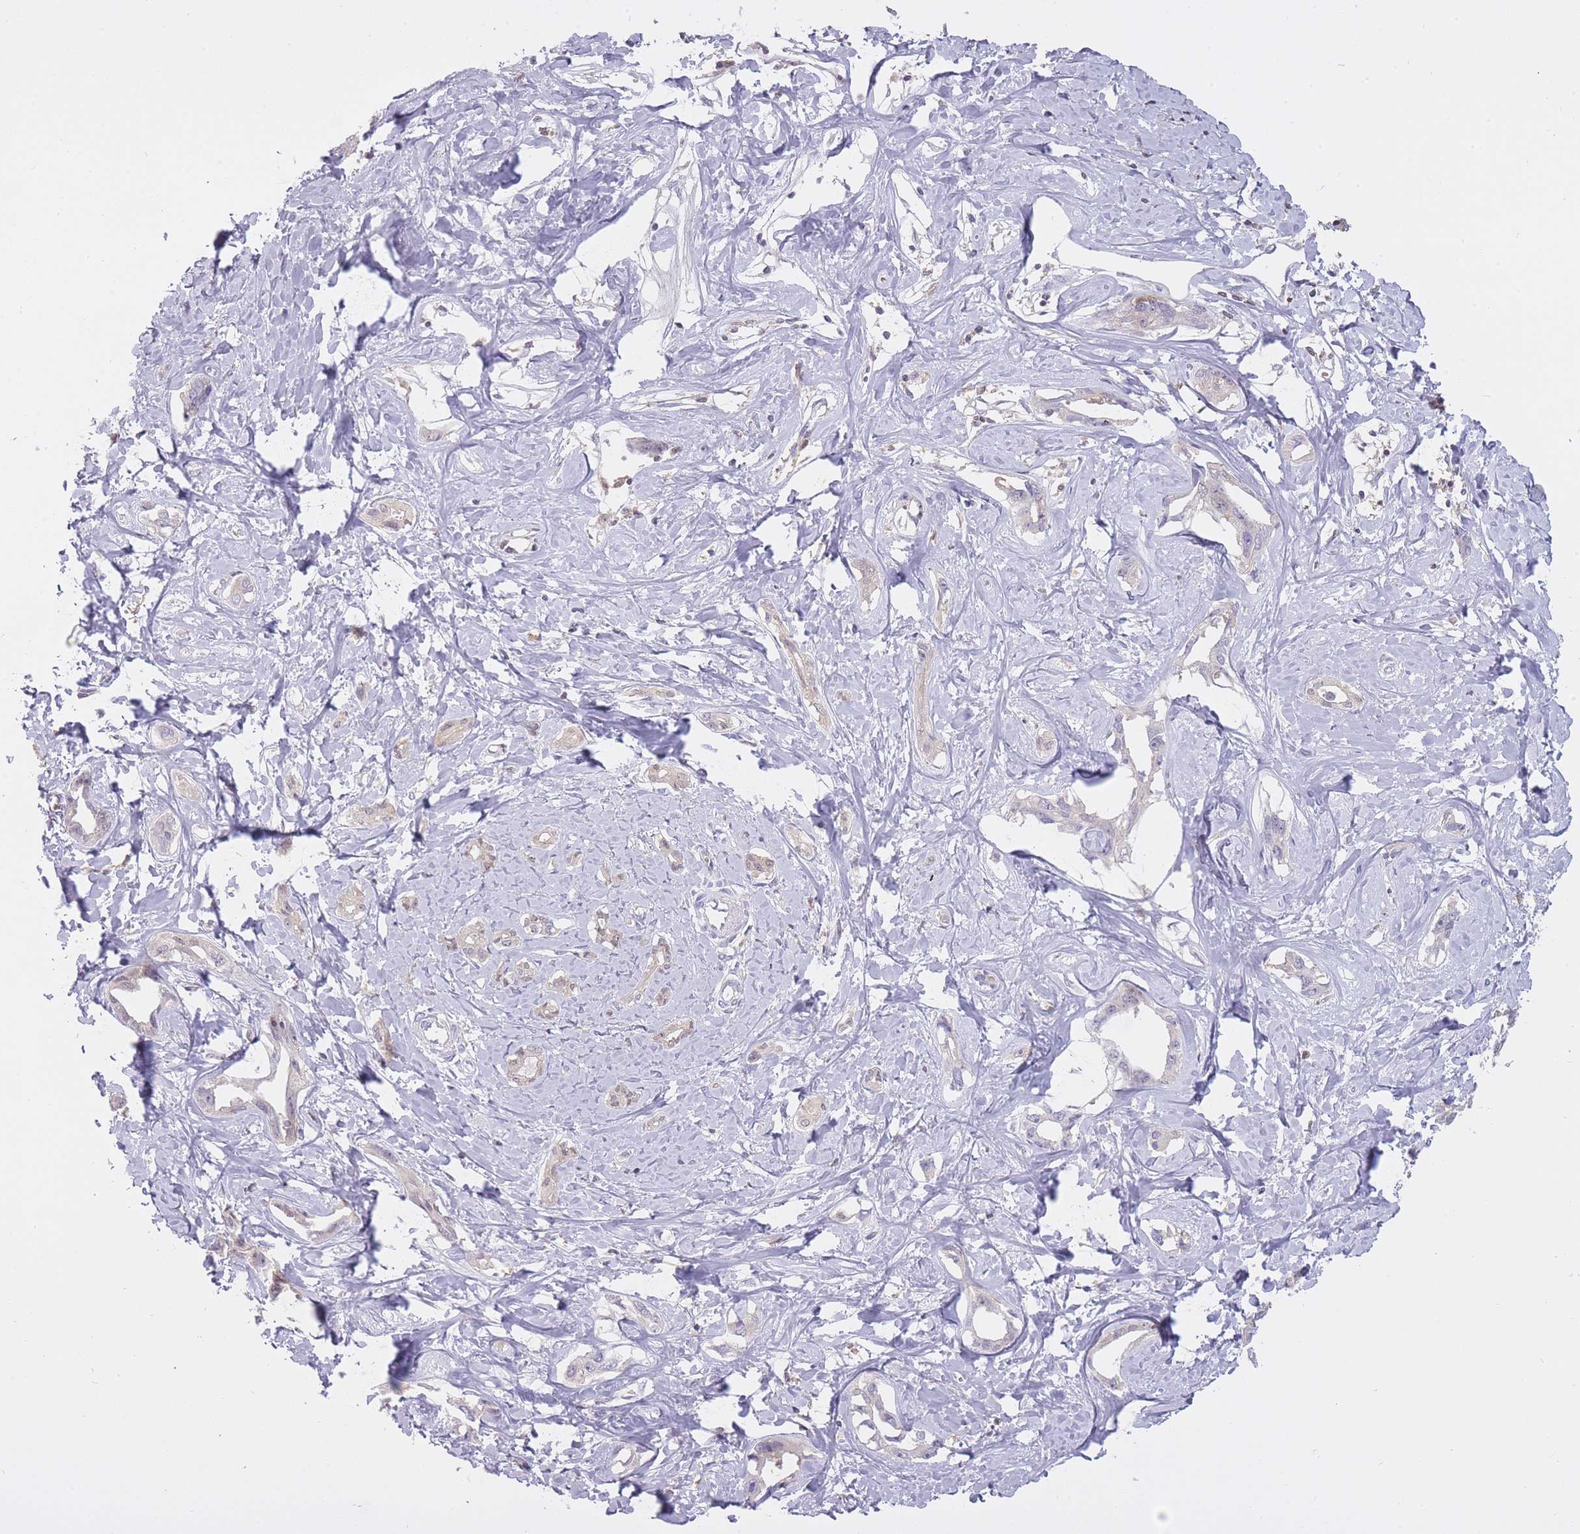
{"staining": {"intensity": "weak", "quantity": "25%-75%", "location": "cytoplasmic/membranous,nuclear"}, "tissue": "liver cancer", "cell_type": "Tumor cells", "image_type": "cancer", "snomed": [{"axis": "morphology", "description": "Cholangiocarcinoma"}, {"axis": "topography", "description": "Liver"}], "caption": "The histopathology image demonstrates staining of cholangiocarcinoma (liver), revealing weak cytoplasmic/membranous and nuclear protein expression (brown color) within tumor cells. (DAB (3,3'-diaminobenzidine) IHC with brightfield microscopy, high magnification).", "gene": "CXorf38", "patient": {"sex": "male", "age": 59}}